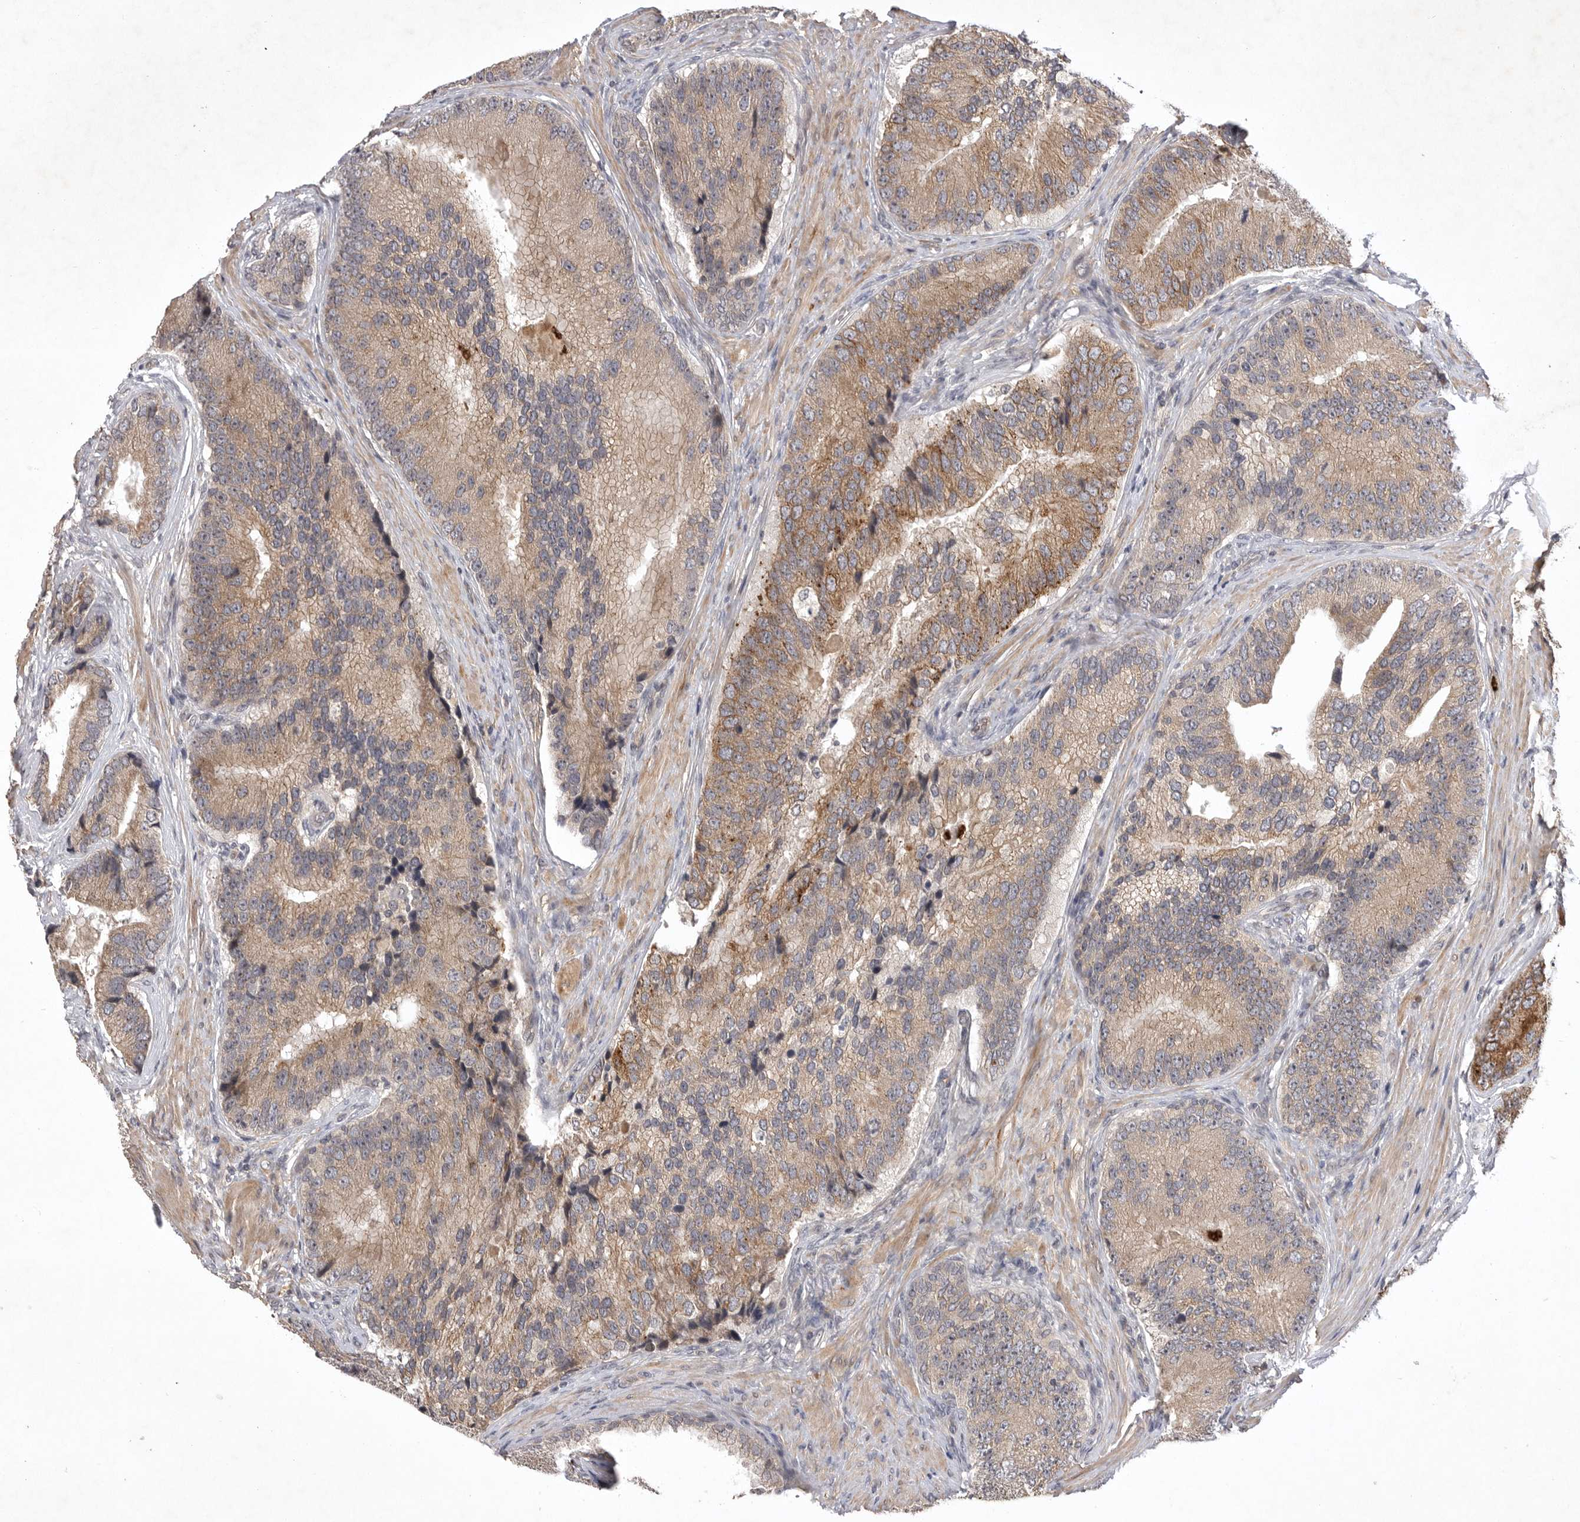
{"staining": {"intensity": "moderate", "quantity": "25%-75%", "location": "cytoplasmic/membranous"}, "tissue": "prostate cancer", "cell_type": "Tumor cells", "image_type": "cancer", "snomed": [{"axis": "morphology", "description": "Adenocarcinoma, High grade"}, {"axis": "topography", "description": "Prostate"}], "caption": "Human prostate high-grade adenocarcinoma stained with a protein marker shows moderate staining in tumor cells.", "gene": "UBE3D", "patient": {"sex": "male", "age": 70}}